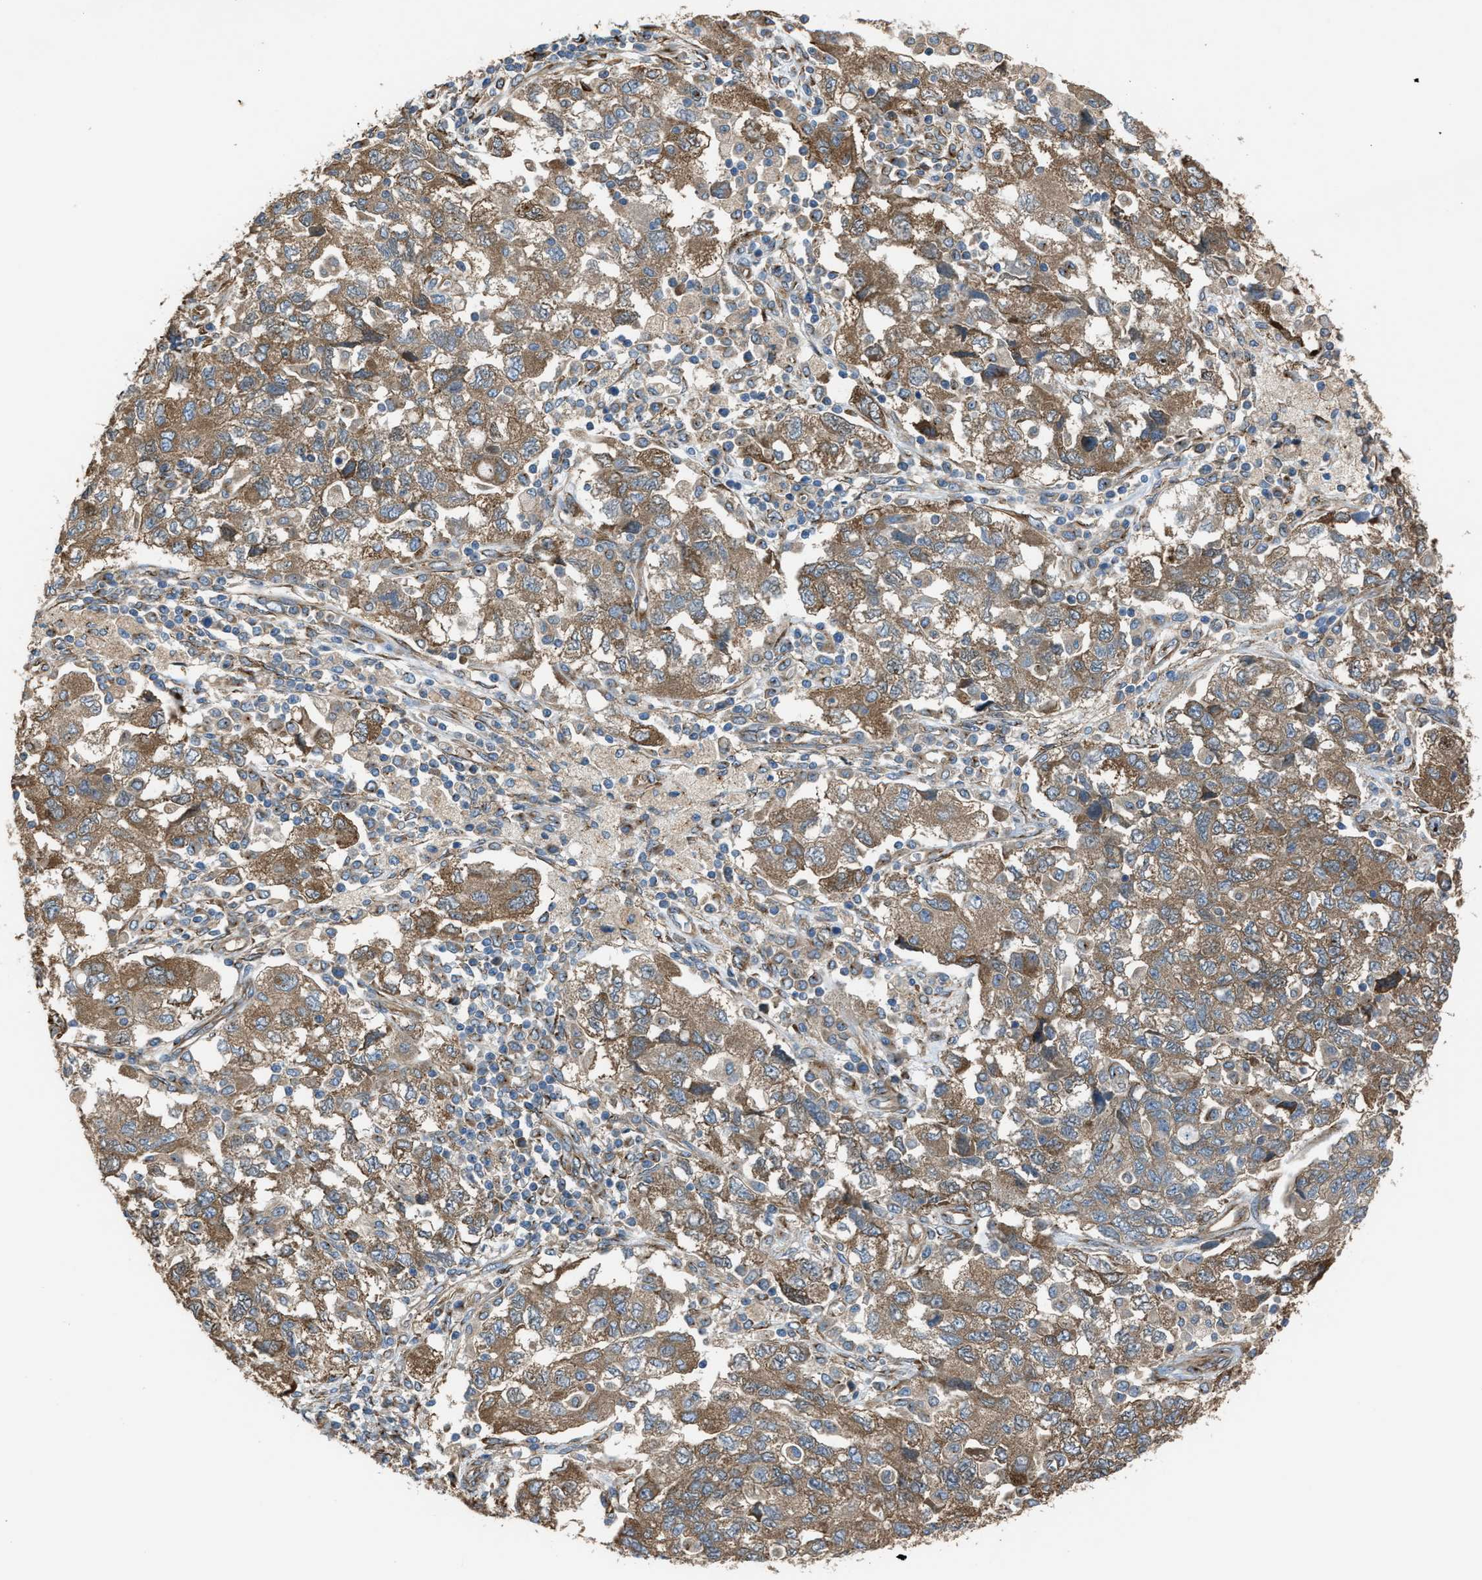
{"staining": {"intensity": "moderate", "quantity": ">75%", "location": "cytoplasmic/membranous"}, "tissue": "ovarian cancer", "cell_type": "Tumor cells", "image_type": "cancer", "snomed": [{"axis": "morphology", "description": "Carcinoma, NOS"}, {"axis": "morphology", "description": "Cystadenocarcinoma, serous, NOS"}, {"axis": "topography", "description": "Ovary"}], "caption": "Brown immunohistochemical staining in serous cystadenocarcinoma (ovarian) demonstrates moderate cytoplasmic/membranous expression in about >75% of tumor cells.", "gene": "TRPC1", "patient": {"sex": "female", "age": 69}}